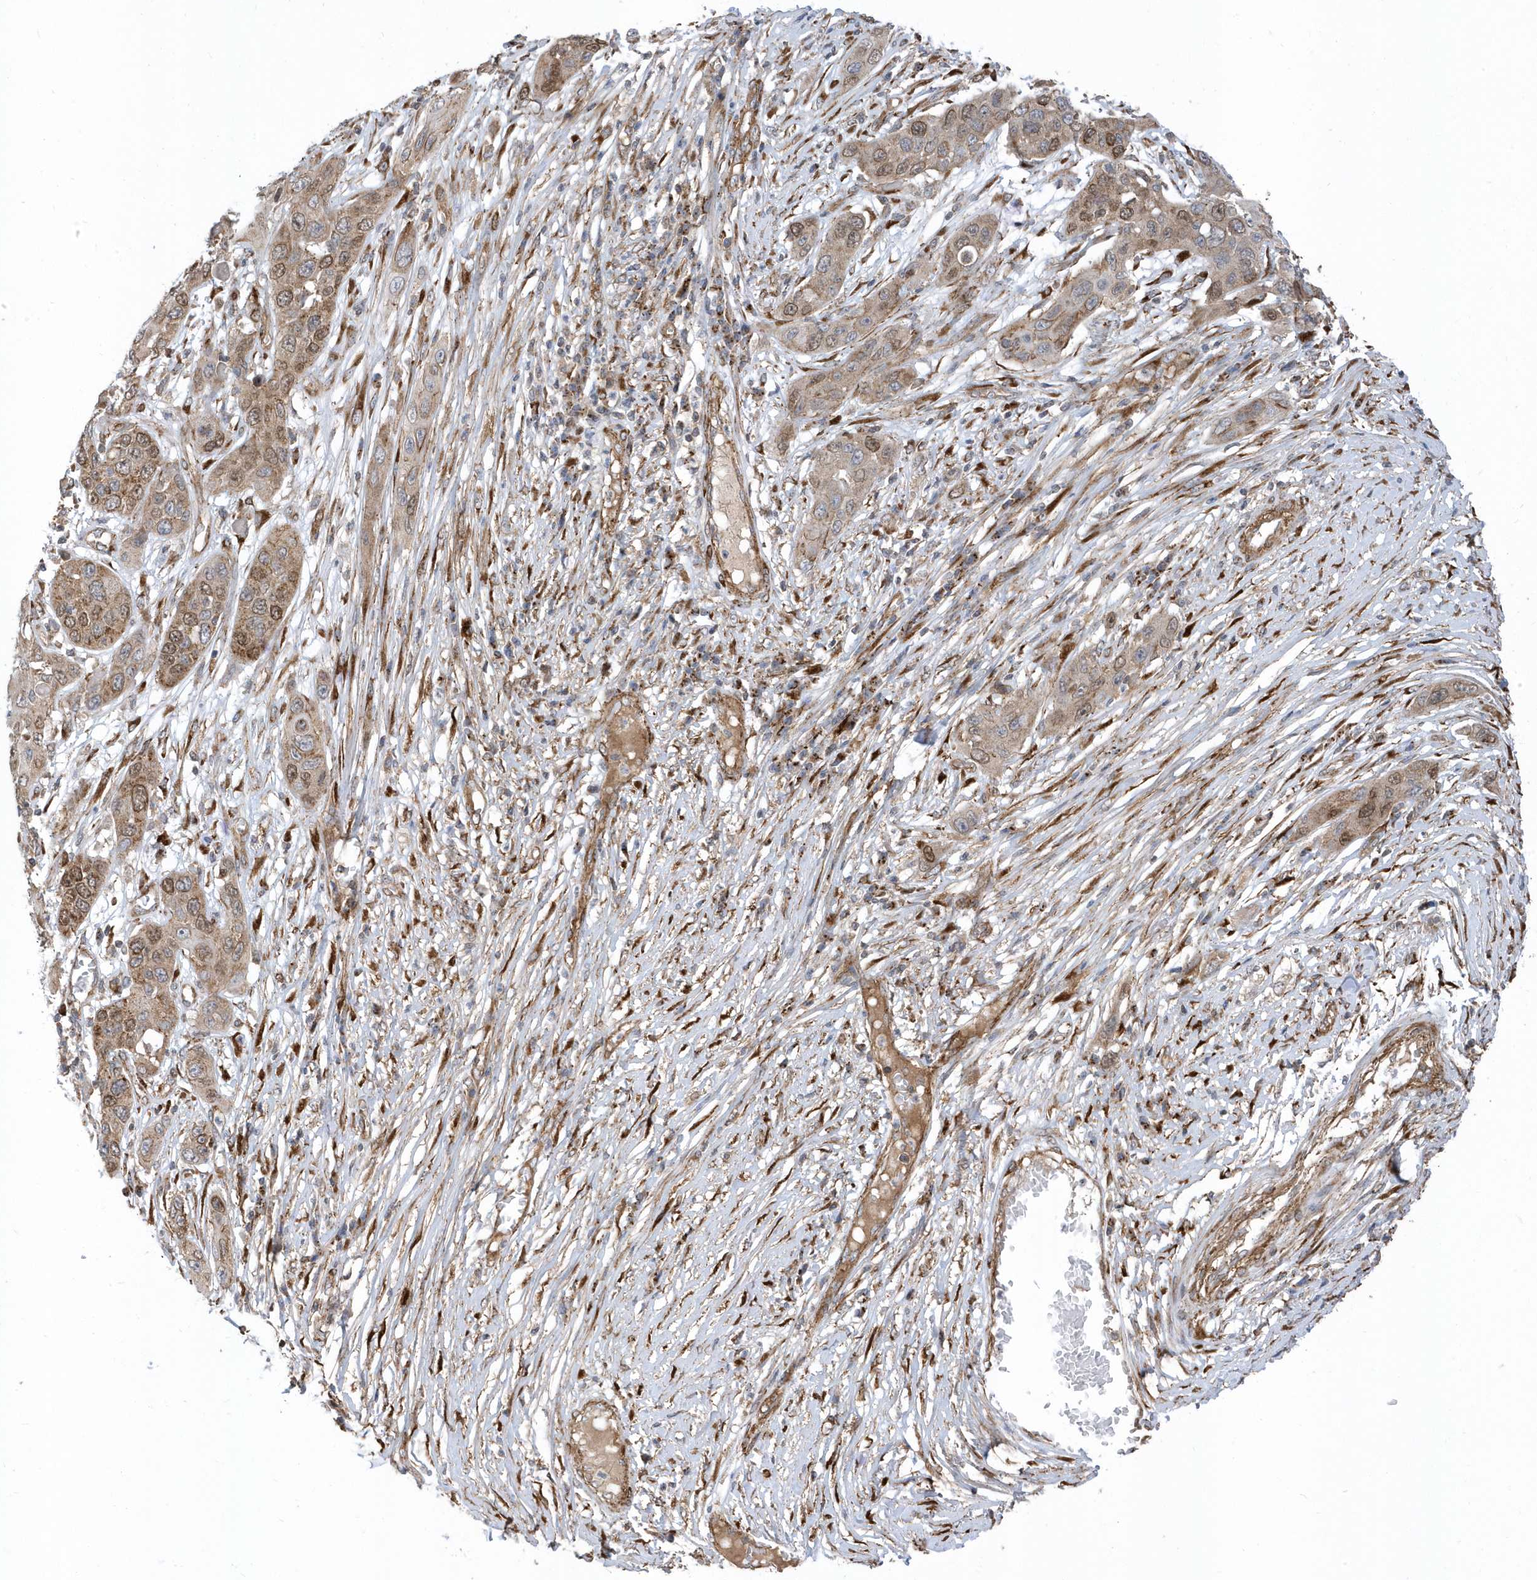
{"staining": {"intensity": "moderate", "quantity": ">75%", "location": "cytoplasmic/membranous,nuclear"}, "tissue": "skin cancer", "cell_type": "Tumor cells", "image_type": "cancer", "snomed": [{"axis": "morphology", "description": "Squamous cell carcinoma, NOS"}, {"axis": "topography", "description": "Skin"}], "caption": "Immunohistochemical staining of human skin squamous cell carcinoma exhibits medium levels of moderate cytoplasmic/membranous and nuclear positivity in approximately >75% of tumor cells.", "gene": "HRH4", "patient": {"sex": "male", "age": 55}}